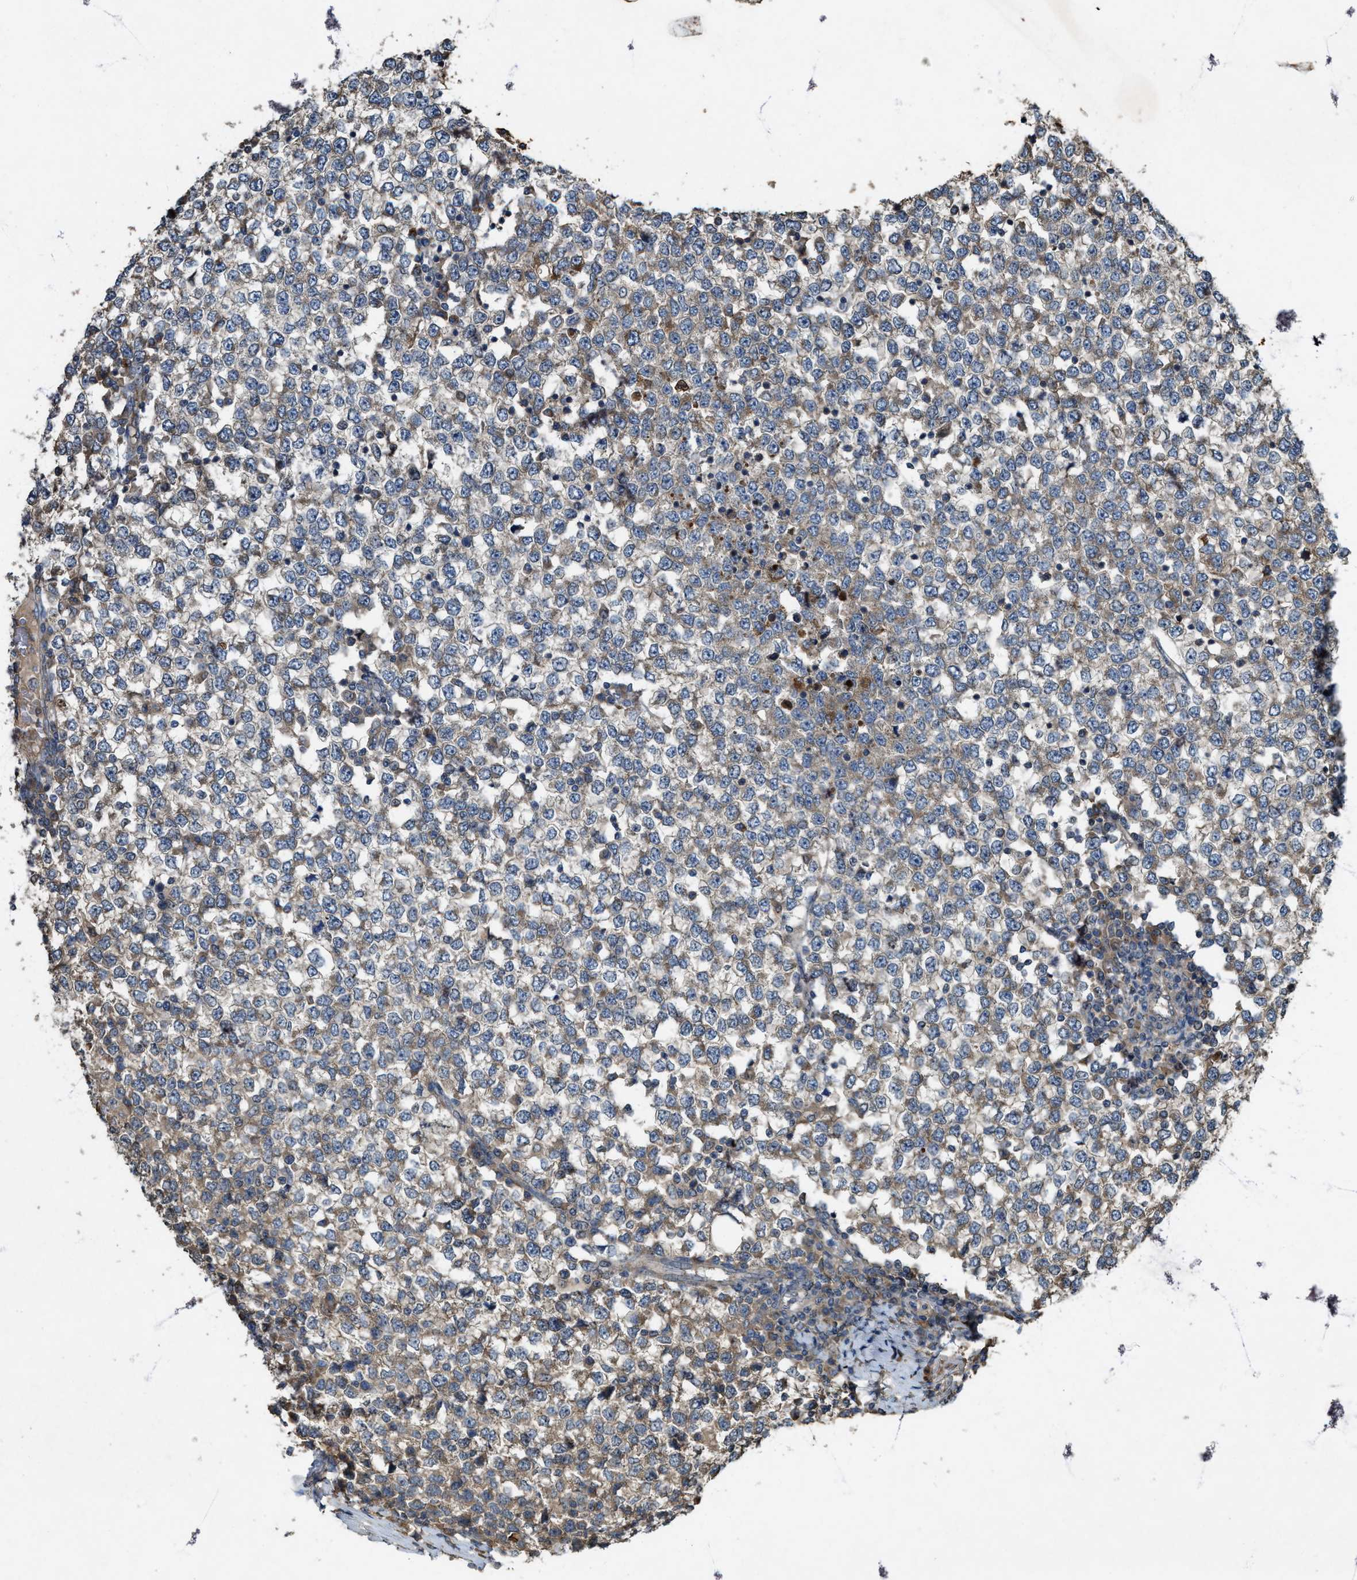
{"staining": {"intensity": "strong", "quantity": "<25%", "location": "cytoplasmic/membranous"}, "tissue": "testis cancer", "cell_type": "Tumor cells", "image_type": "cancer", "snomed": [{"axis": "morphology", "description": "Seminoma, NOS"}, {"axis": "topography", "description": "Testis"}], "caption": "Immunohistochemistry (IHC) photomicrograph of neoplastic tissue: human testis cancer (seminoma) stained using IHC exhibits medium levels of strong protein expression localized specifically in the cytoplasmic/membranous of tumor cells, appearing as a cytoplasmic/membranous brown color.", "gene": "PDP2", "patient": {"sex": "male", "age": 65}}